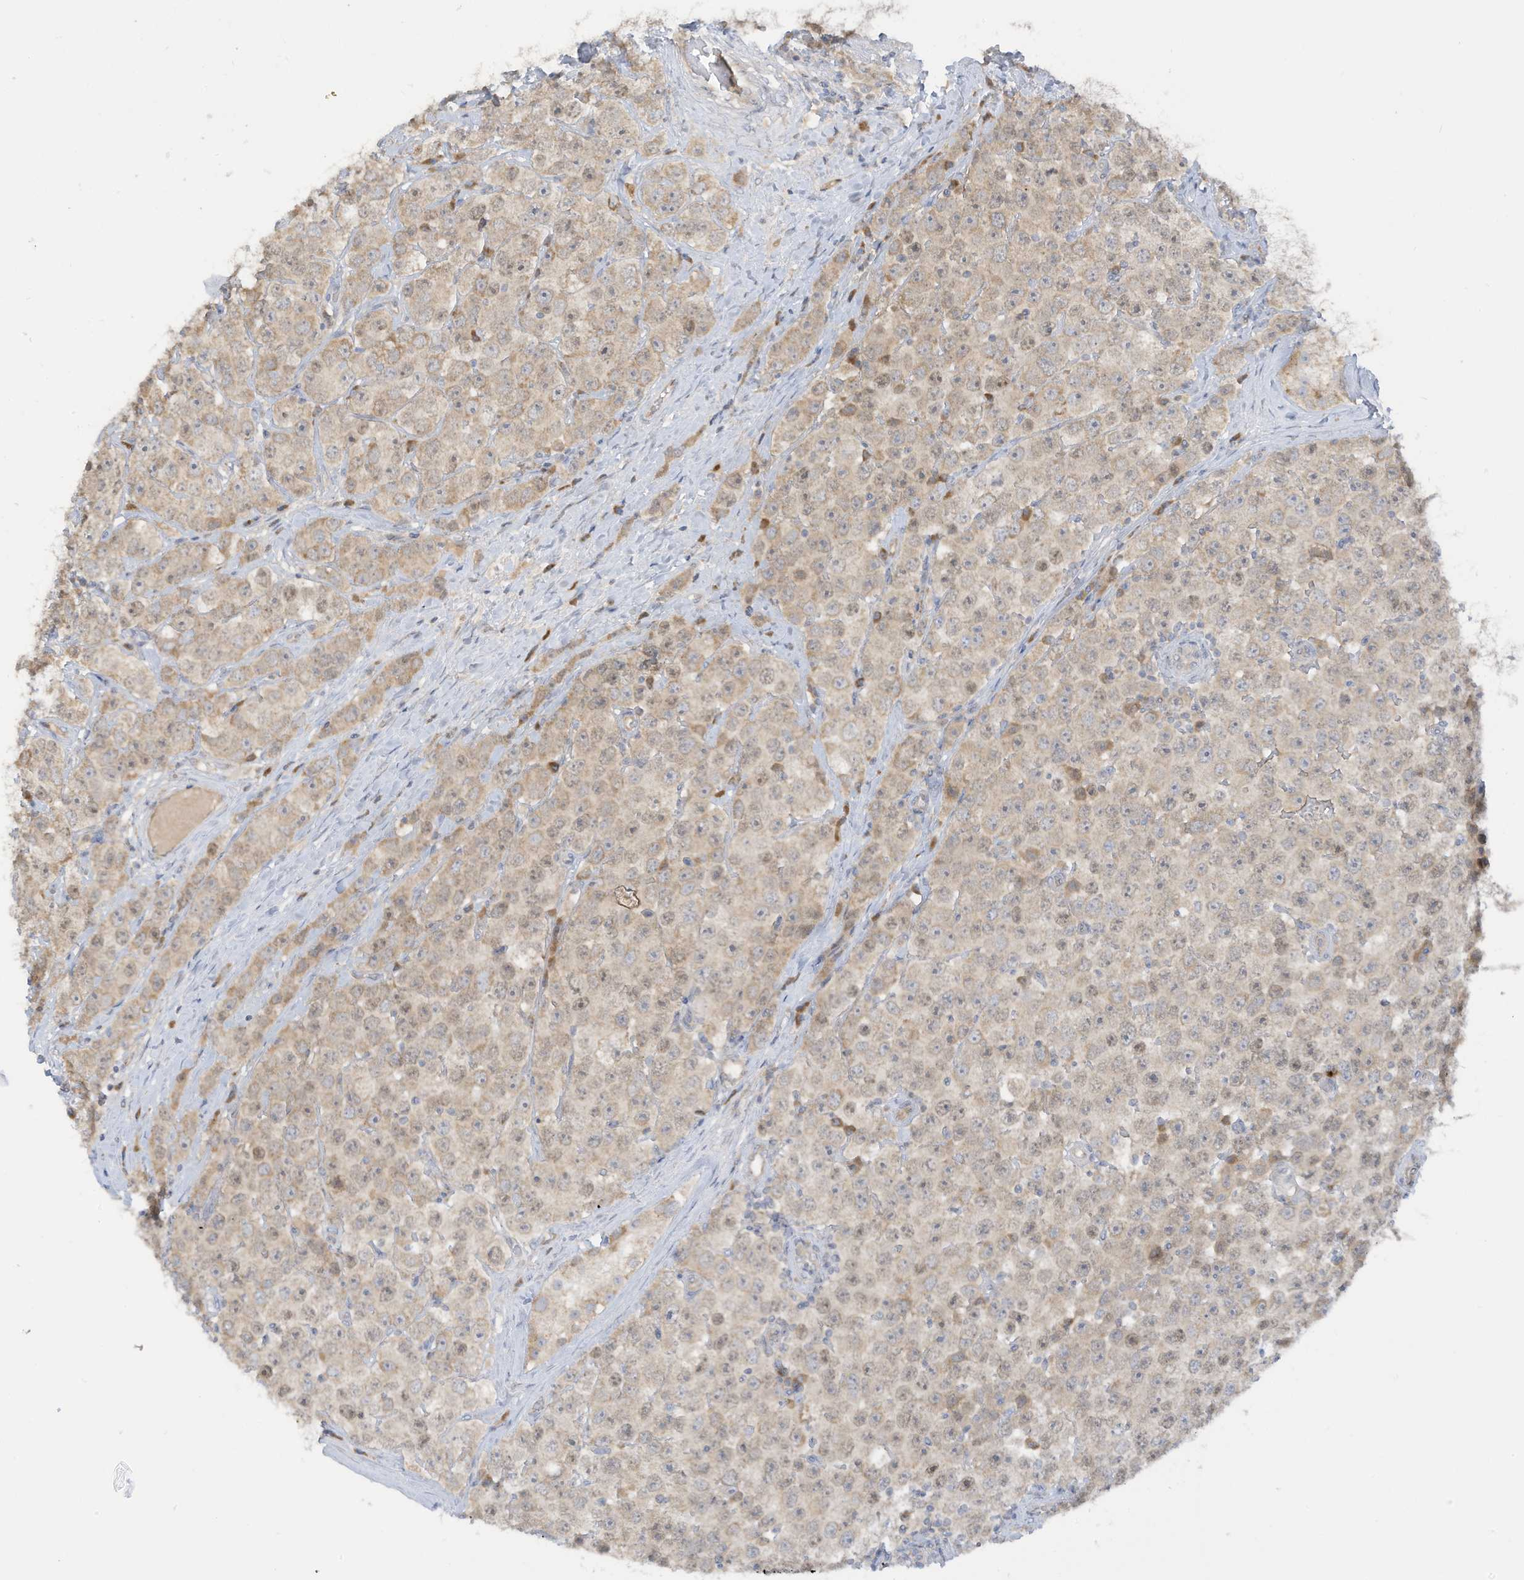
{"staining": {"intensity": "weak", "quantity": "<25%", "location": "cytoplasmic/membranous"}, "tissue": "testis cancer", "cell_type": "Tumor cells", "image_type": "cancer", "snomed": [{"axis": "morphology", "description": "Seminoma, NOS"}, {"axis": "topography", "description": "Testis"}], "caption": "This is an immunohistochemistry (IHC) photomicrograph of human seminoma (testis). There is no staining in tumor cells.", "gene": "LRRN2", "patient": {"sex": "male", "age": 28}}